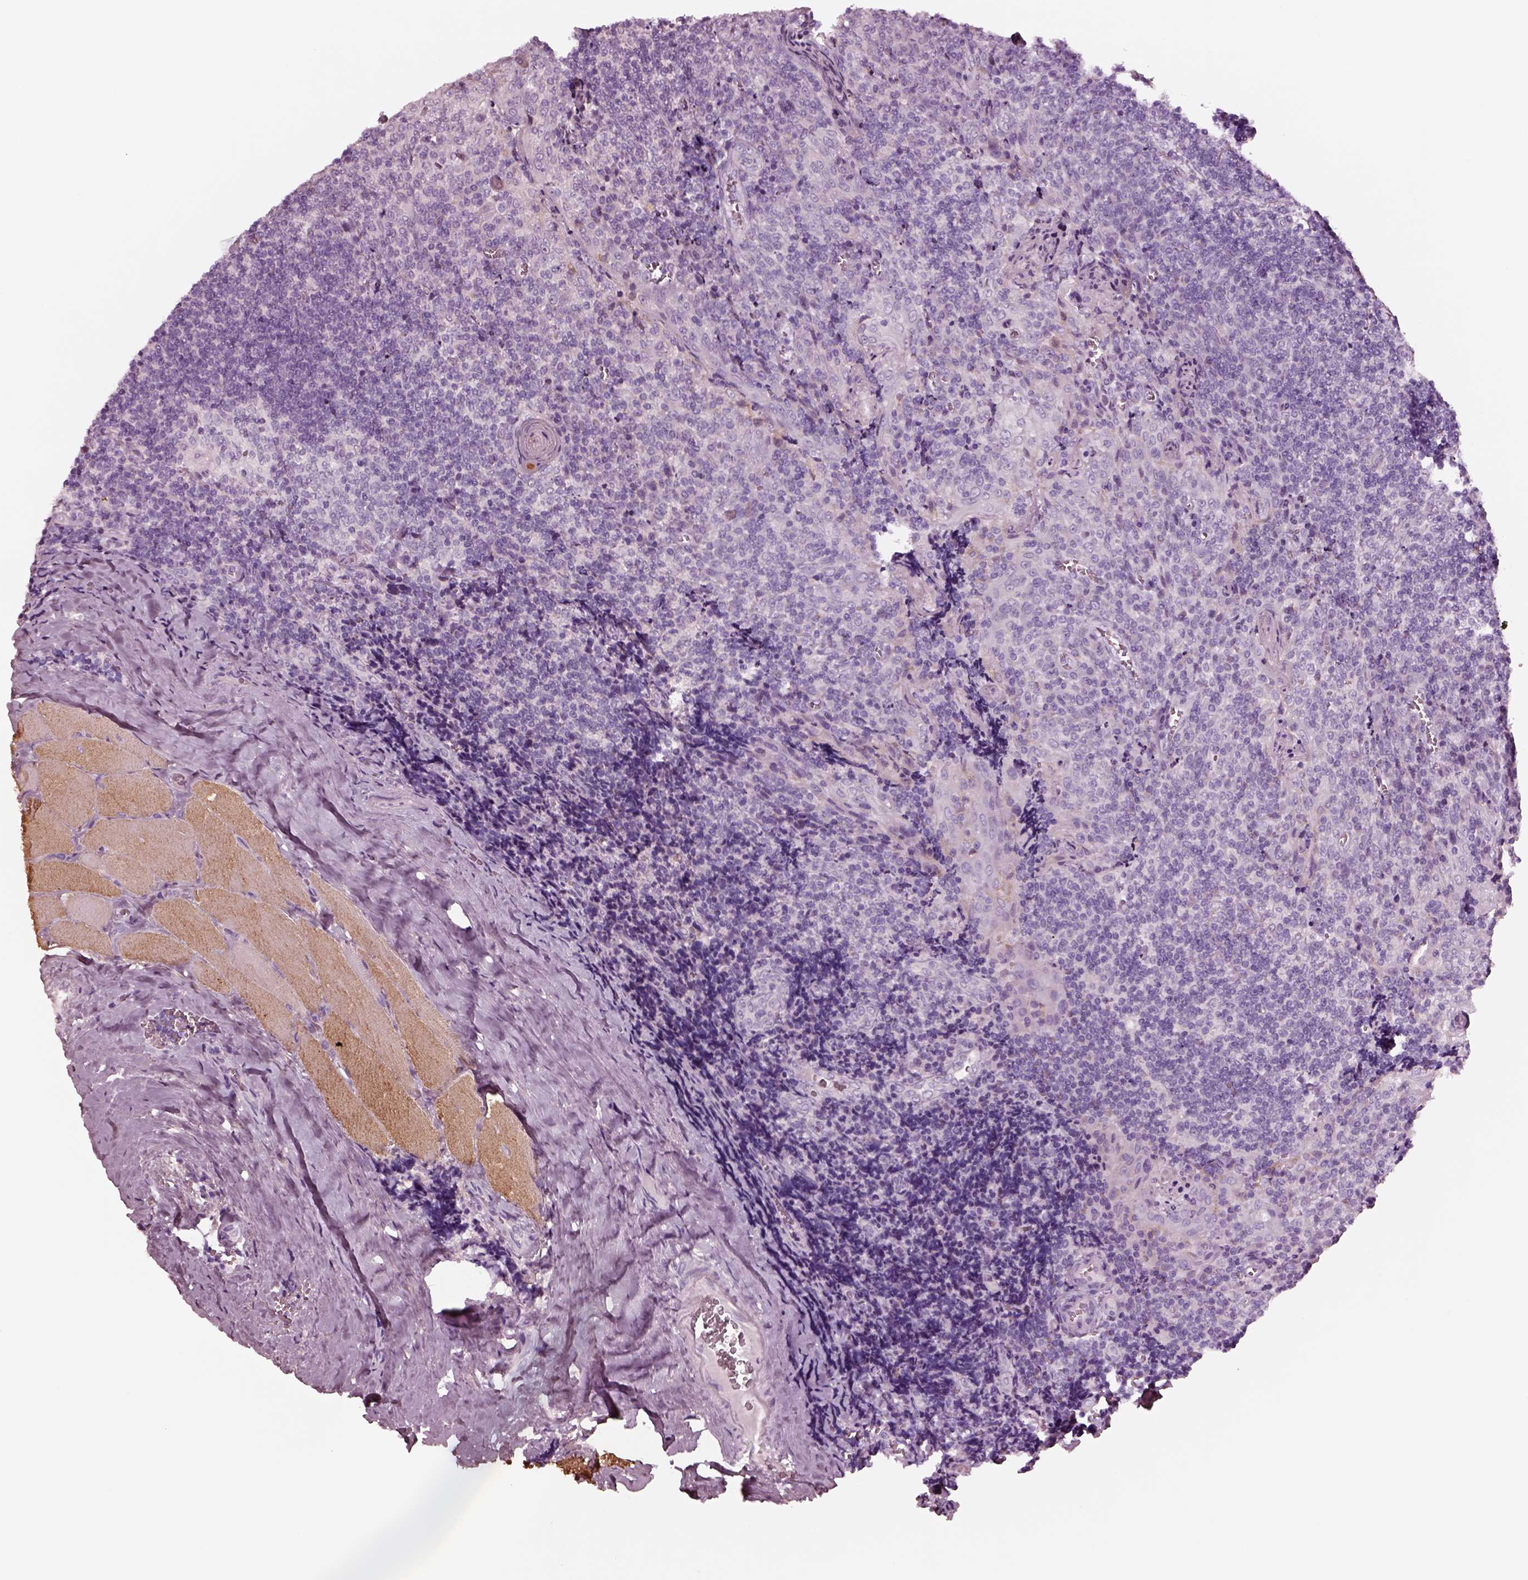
{"staining": {"intensity": "negative", "quantity": "none", "location": "none"}, "tissue": "tonsil", "cell_type": "Germinal center cells", "image_type": "normal", "snomed": [{"axis": "morphology", "description": "Normal tissue, NOS"}, {"axis": "morphology", "description": "Inflammation, NOS"}, {"axis": "topography", "description": "Tonsil"}], "caption": "IHC micrograph of normal human tonsil stained for a protein (brown), which demonstrates no expression in germinal center cells.", "gene": "NMRK2", "patient": {"sex": "female", "age": 31}}